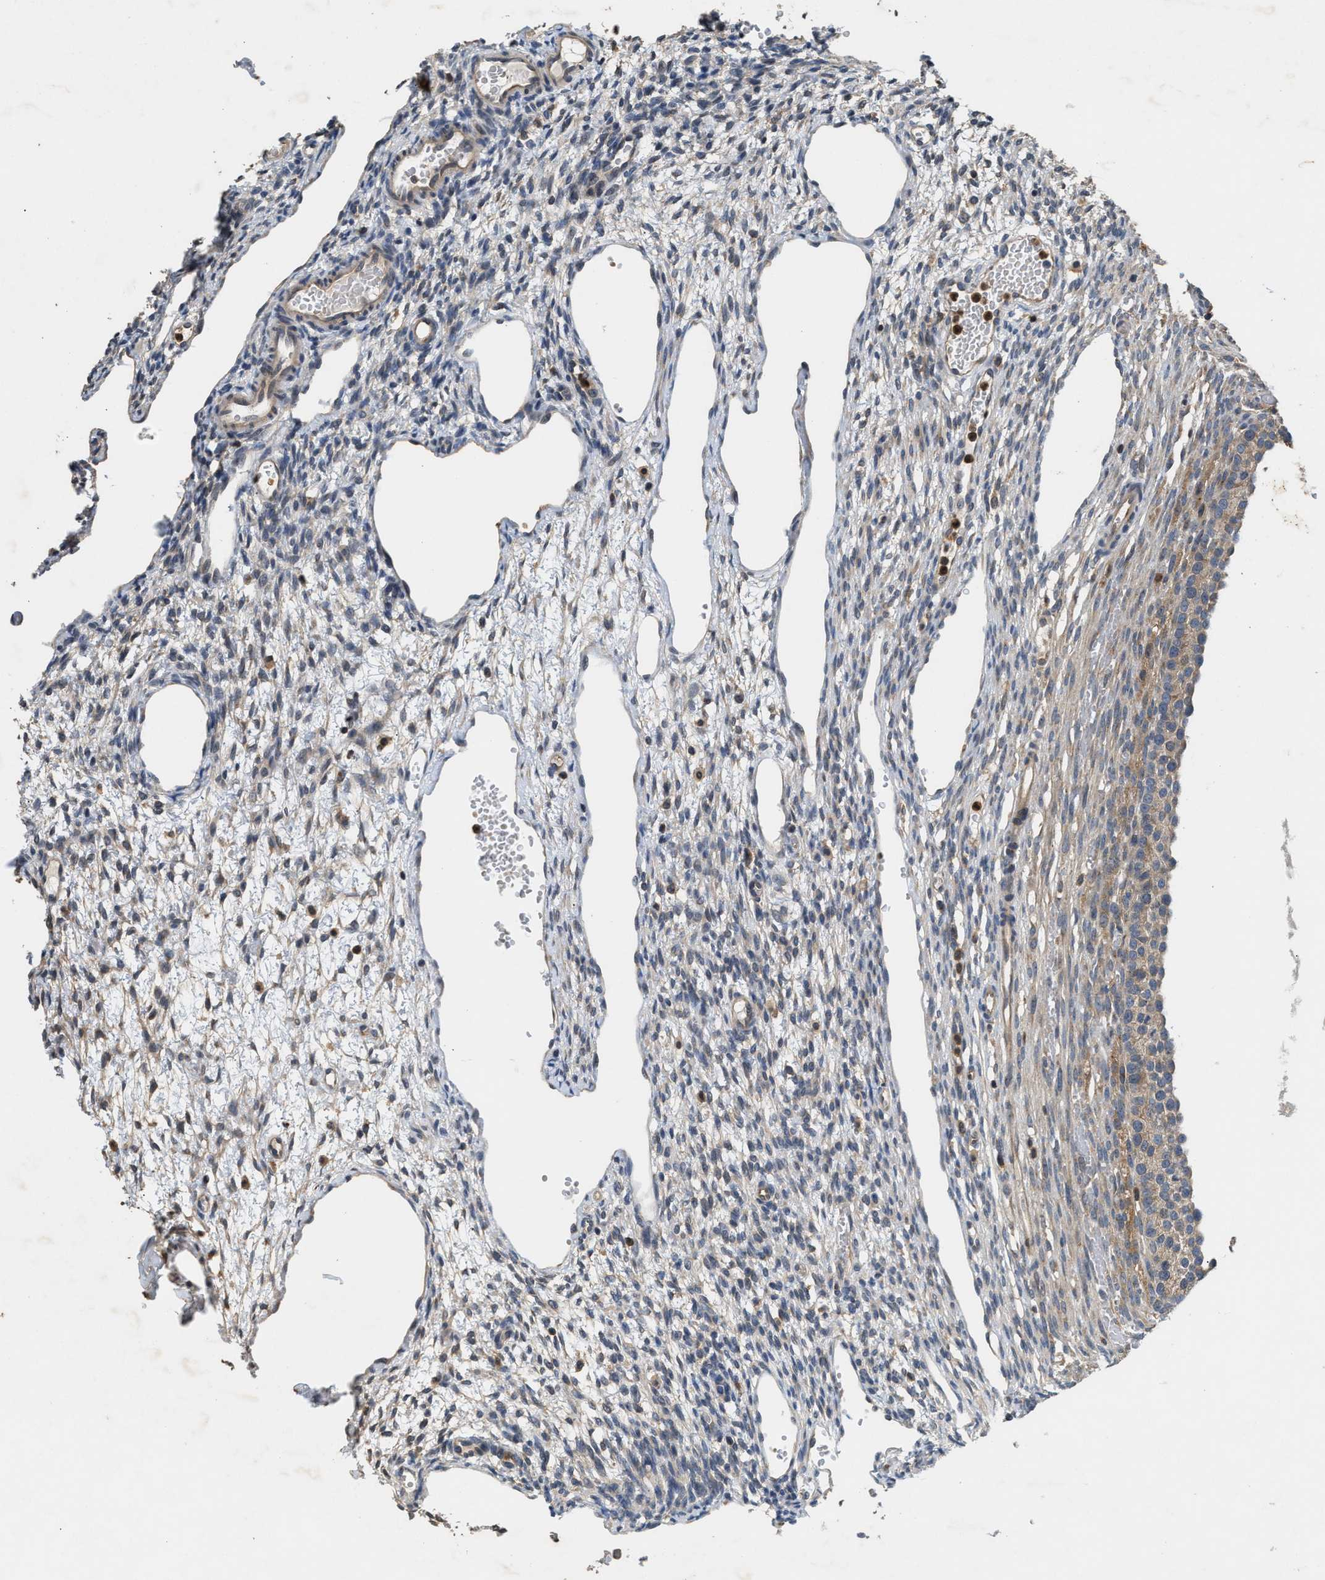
{"staining": {"intensity": "weak", "quantity": "25%-75%", "location": "cytoplasmic/membranous"}, "tissue": "ovary", "cell_type": "Follicle cells", "image_type": "normal", "snomed": [{"axis": "morphology", "description": "Normal tissue, NOS"}, {"axis": "topography", "description": "Ovary"}], "caption": "Benign ovary demonstrates weak cytoplasmic/membranous expression in approximately 25%-75% of follicle cells, visualized by immunohistochemistry. Using DAB (3,3'-diaminobenzidine) (brown) and hematoxylin (blue) stains, captured at high magnification using brightfield microscopy.", "gene": "CHUK", "patient": {"sex": "female", "age": 33}}